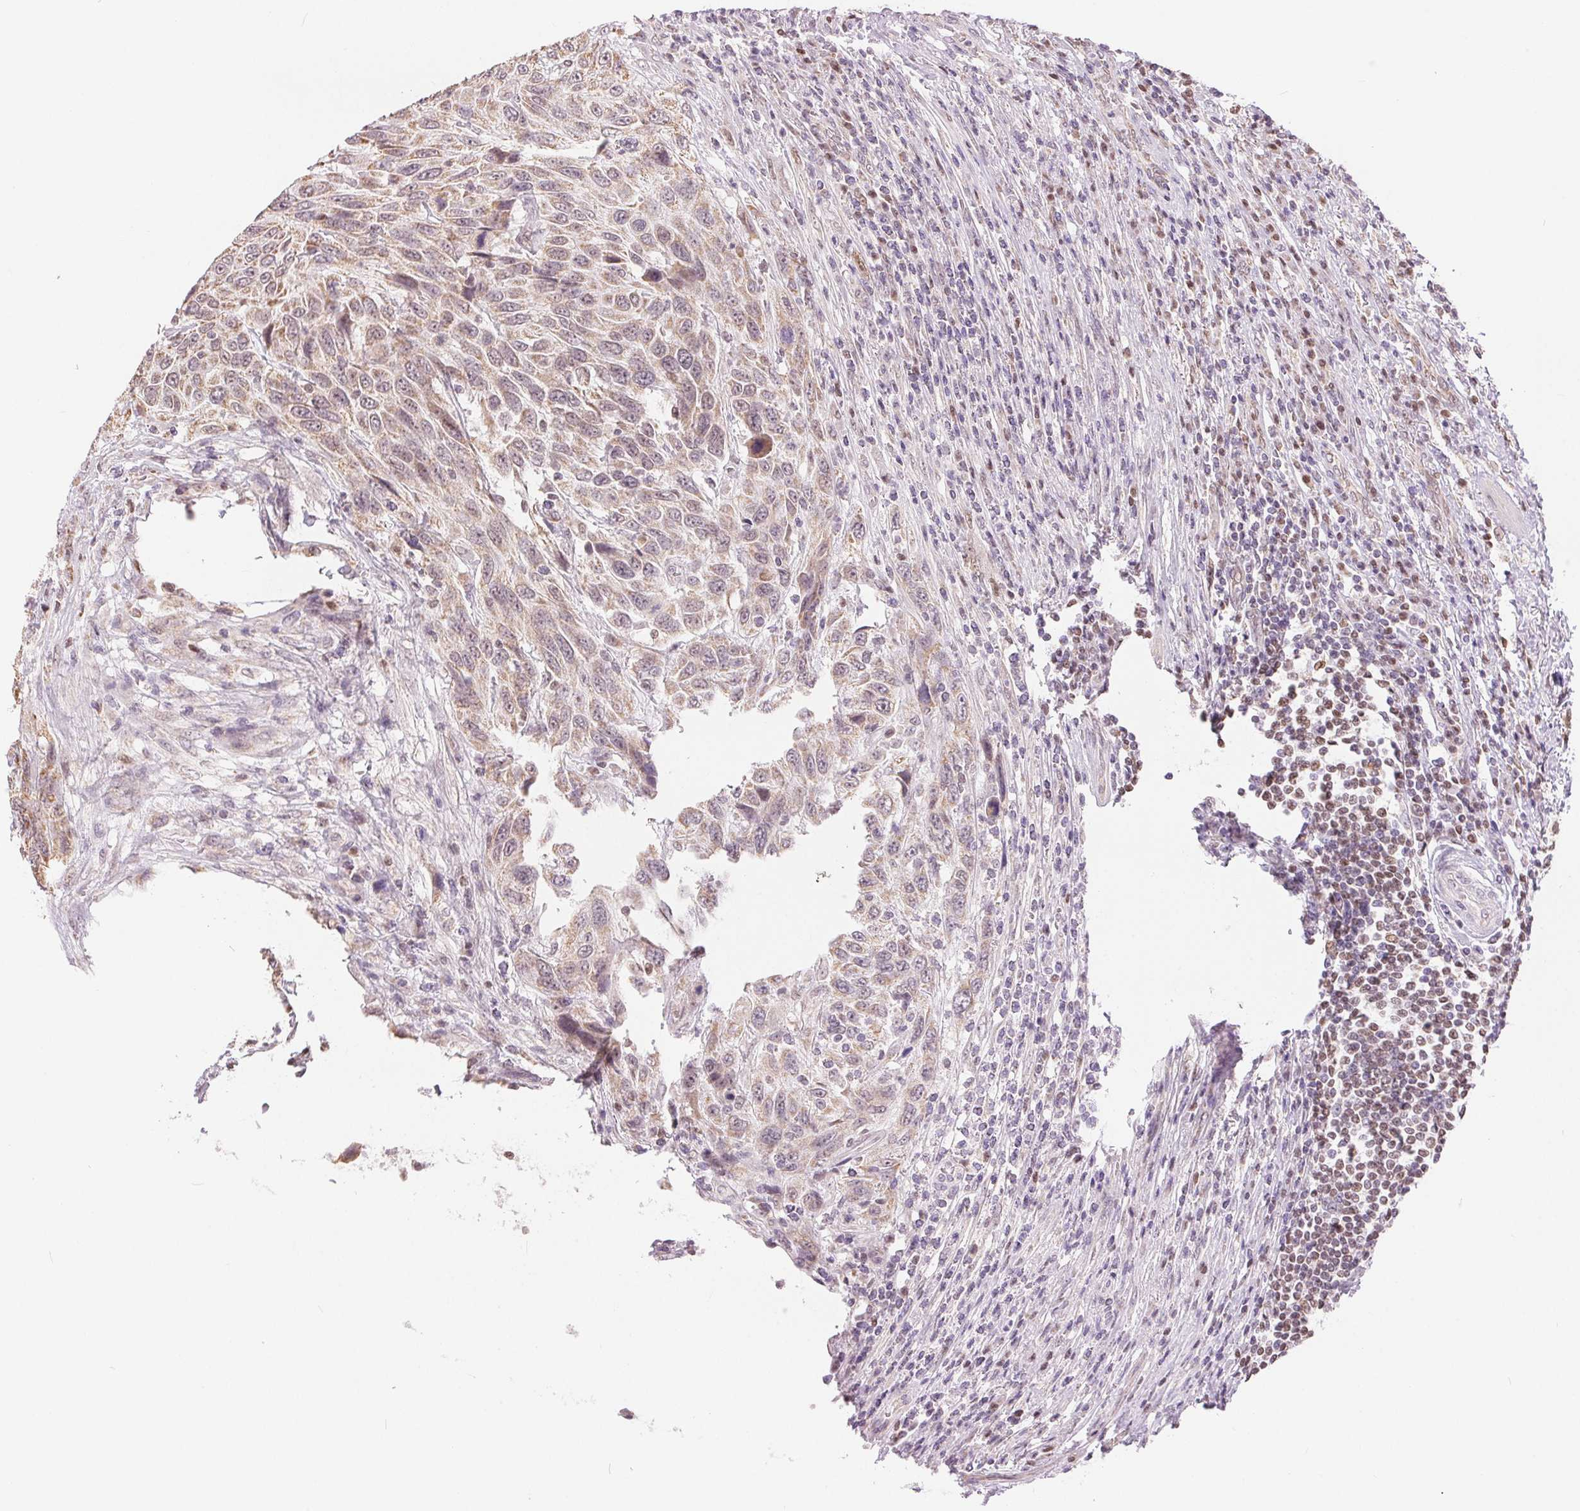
{"staining": {"intensity": "weak", "quantity": ">75%", "location": "cytoplasmic/membranous,nuclear"}, "tissue": "urothelial cancer", "cell_type": "Tumor cells", "image_type": "cancer", "snomed": [{"axis": "morphology", "description": "Urothelial carcinoma, High grade"}, {"axis": "topography", "description": "Urinary bladder"}], "caption": "This is a photomicrograph of IHC staining of urothelial carcinoma (high-grade), which shows weak expression in the cytoplasmic/membranous and nuclear of tumor cells.", "gene": "POU2F2", "patient": {"sex": "female", "age": 70}}